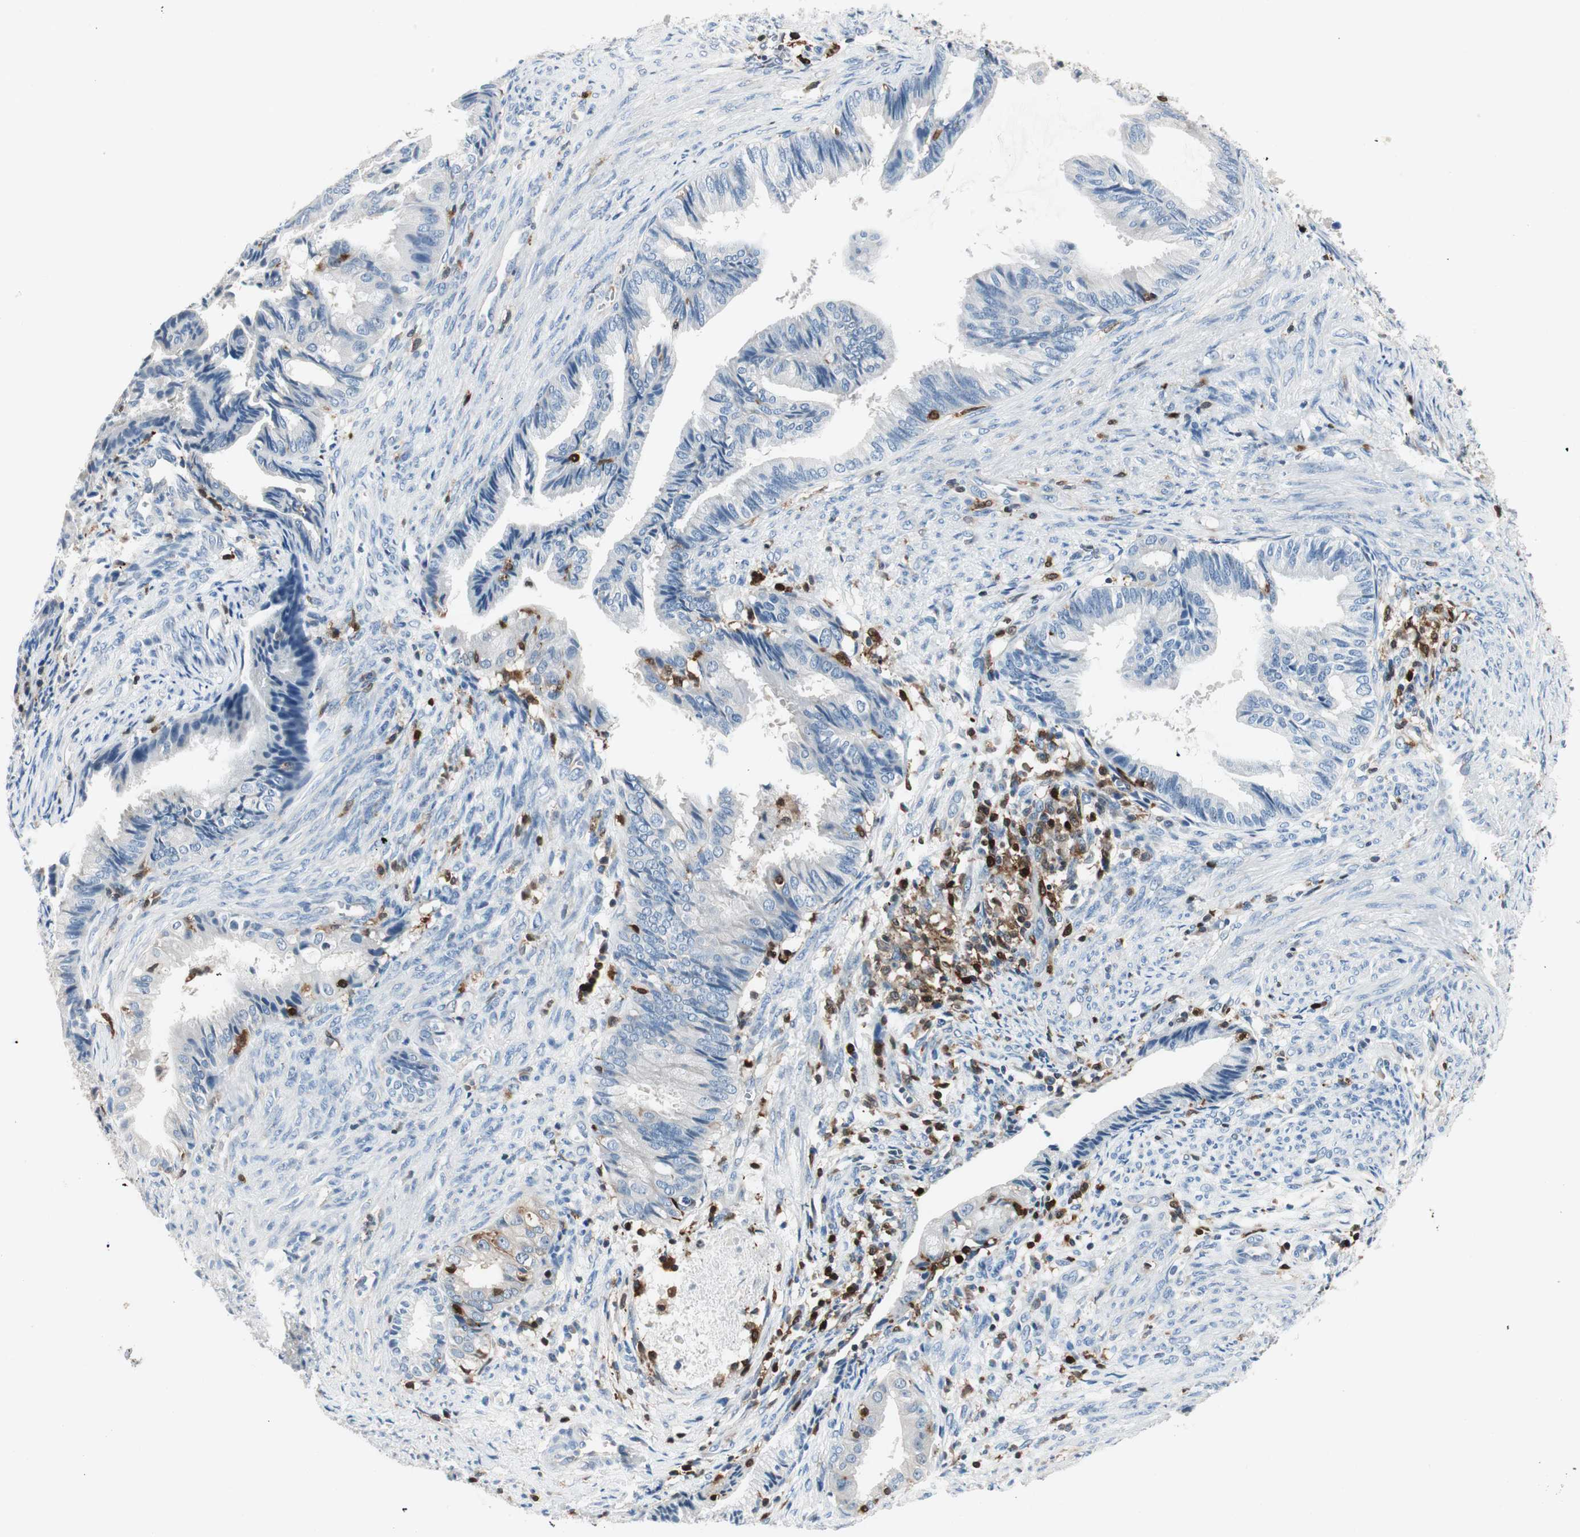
{"staining": {"intensity": "negative", "quantity": "none", "location": "none"}, "tissue": "endometrial cancer", "cell_type": "Tumor cells", "image_type": "cancer", "snomed": [{"axis": "morphology", "description": "Adenocarcinoma, NOS"}, {"axis": "topography", "description": "Endometrium"}], "caption": "High magnification brightfield microscopy of endometrial adenocarcinoma stained with DAB (3,3'-diaminobenzidine) (brown) and counterstained with hematoxylin (blue): tumor cells show no significant positivity. (Stains: DAB (3,3'-diaminobenzidine) immunohistochemistry with hematoxylin counter stain, Microscopy: brightfield microscopy at high magnification).", "gene": "COTL1", "patient": {"sex": "female", "age": 86}}